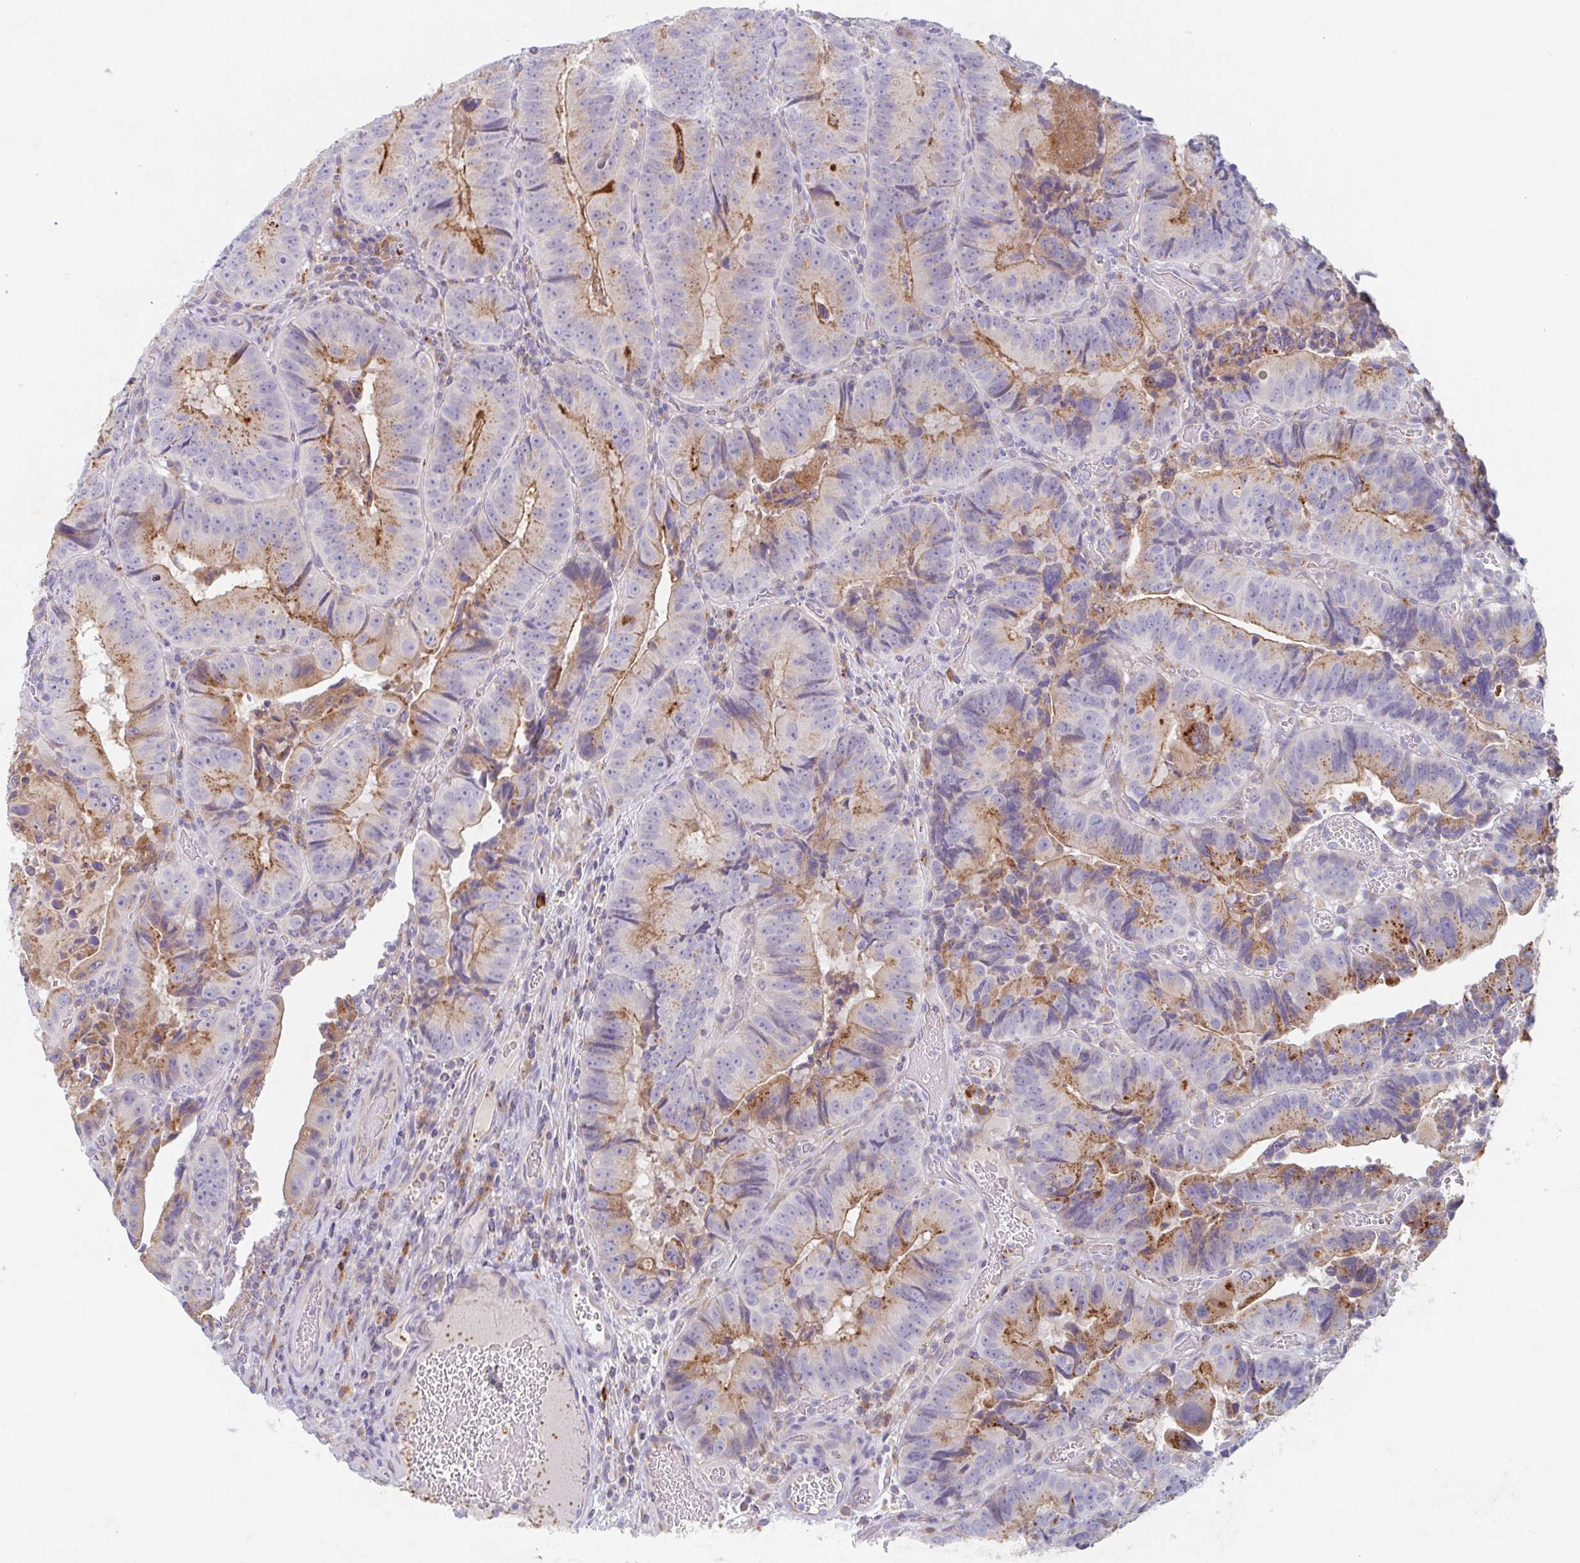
{"staining": {"intensity": "moderate", "quantity": ">75%", "location": "cytoplasmic/membranous"}, "tissue": "colorectal cancer", "cell_type": "Tumor cells", "image_type": "cancer", "snomed": [{"axis": "morphology", "description": "Adenocarcinoma, NOS"}, {"axis": "topography", "description": "Colon"}], "caption": "The image exhibits a brown stain indicating the presence of a protein in the cytoplasmic/membranous of tumor cells in colorectal adenocarcinoma.", "gene": "MANBA", "patient": {"sex": "female", "age": 86}}